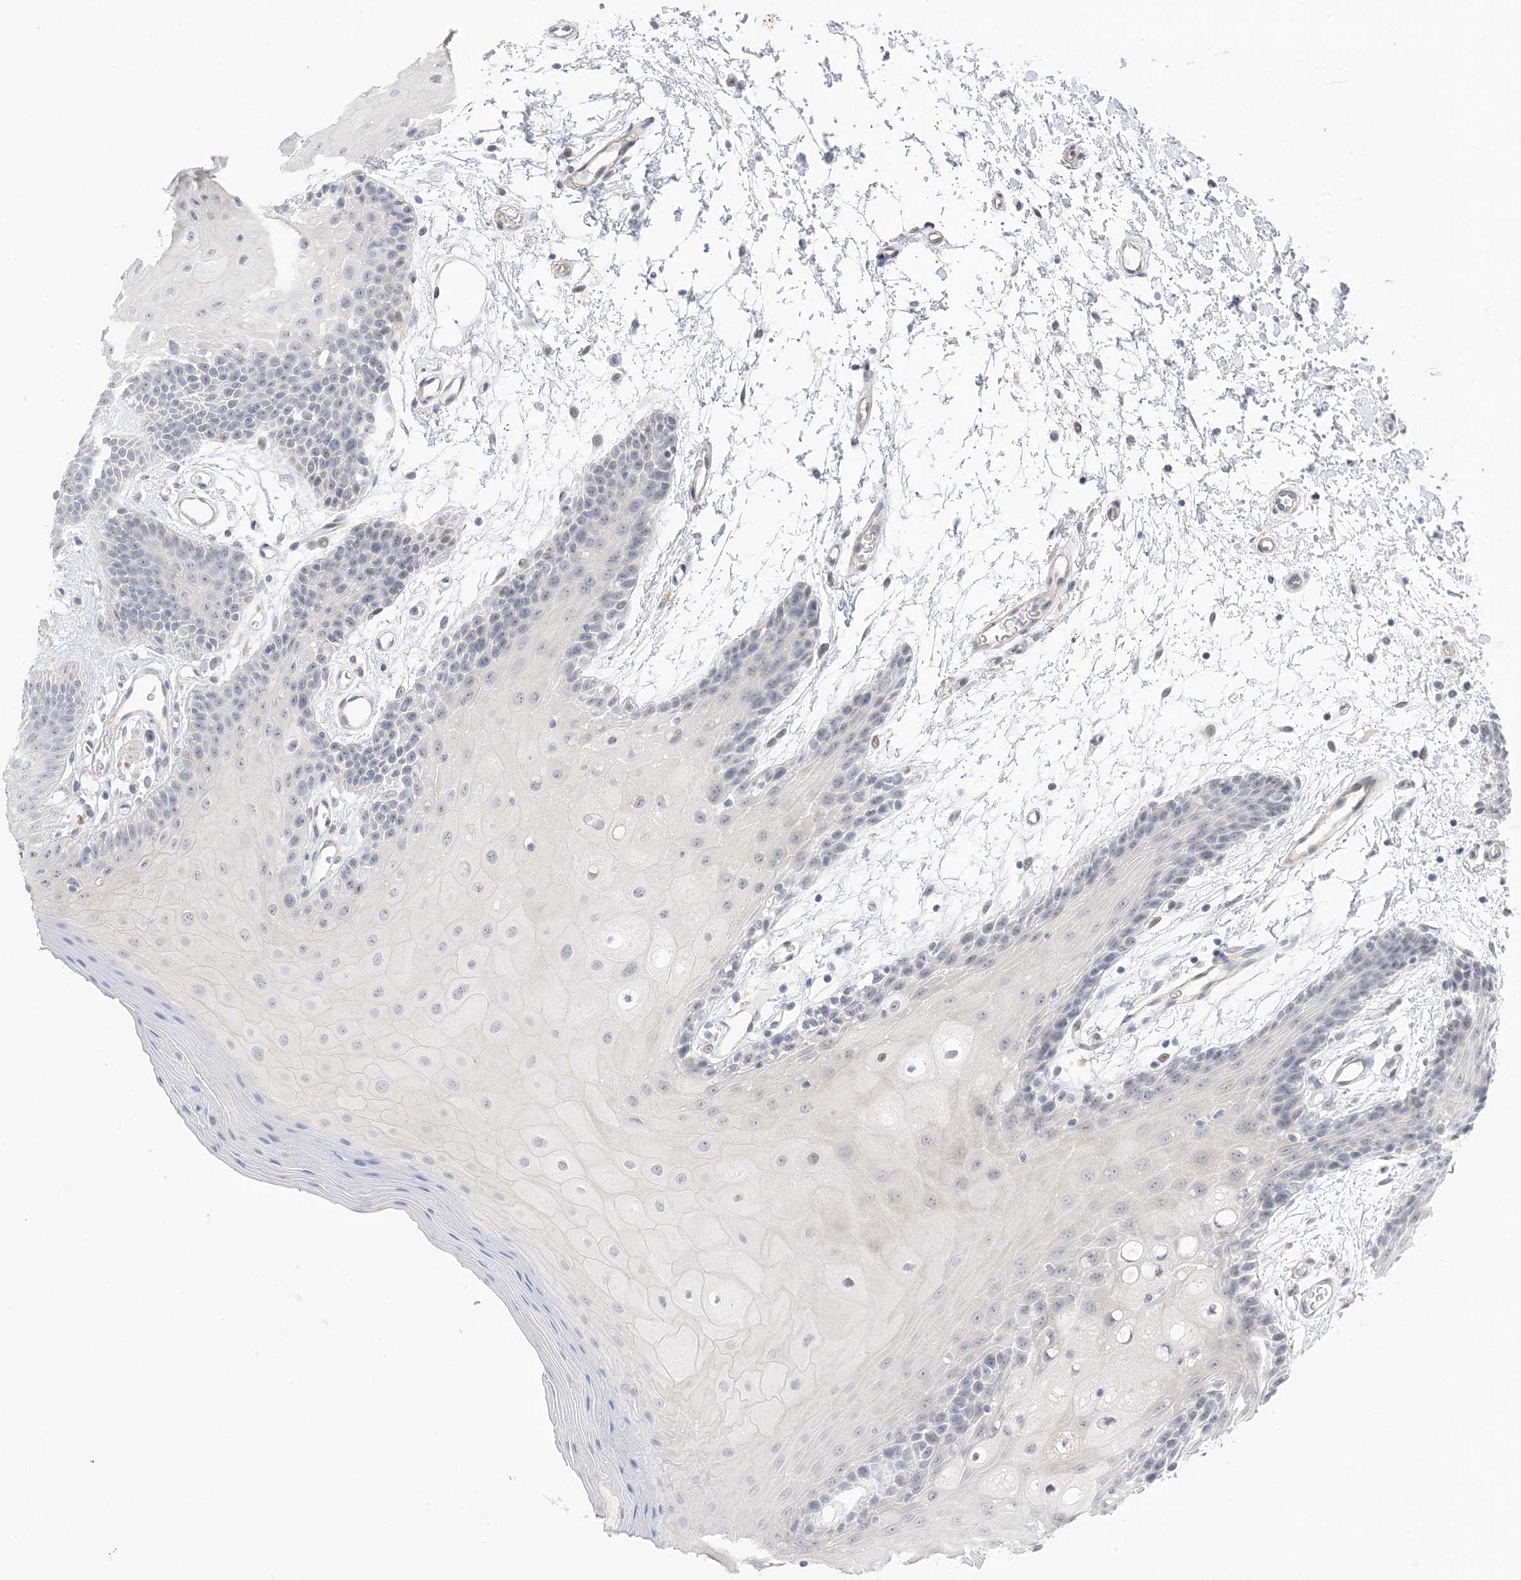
{"staining": {"intensity": "negative", "quantity": "none", "location": "none"}, "tissue": "oral mucosa", "cell_type": "Squamous epithelial cells", "image_type": "normal", "snomed": [{"axis": "morphology", "description": "Normal tissue, NOS"}, {"axis": "topography", "description": "Skeletal muscle"}, {"axis": "topography", "description": "Oral tissue"}, {"axis": "topography", "description": "Salivary gland"}, {"axis": "topography", "description": "Peripheral nerve tissue"}], "caption": "This is an immunohistochemistry (IHC) photomicrograph of normal oral mucosa. There is no expression in squamous epithelial cells.", "gene": "IL36B", "patient": {"sex": "male", "age": 54}}